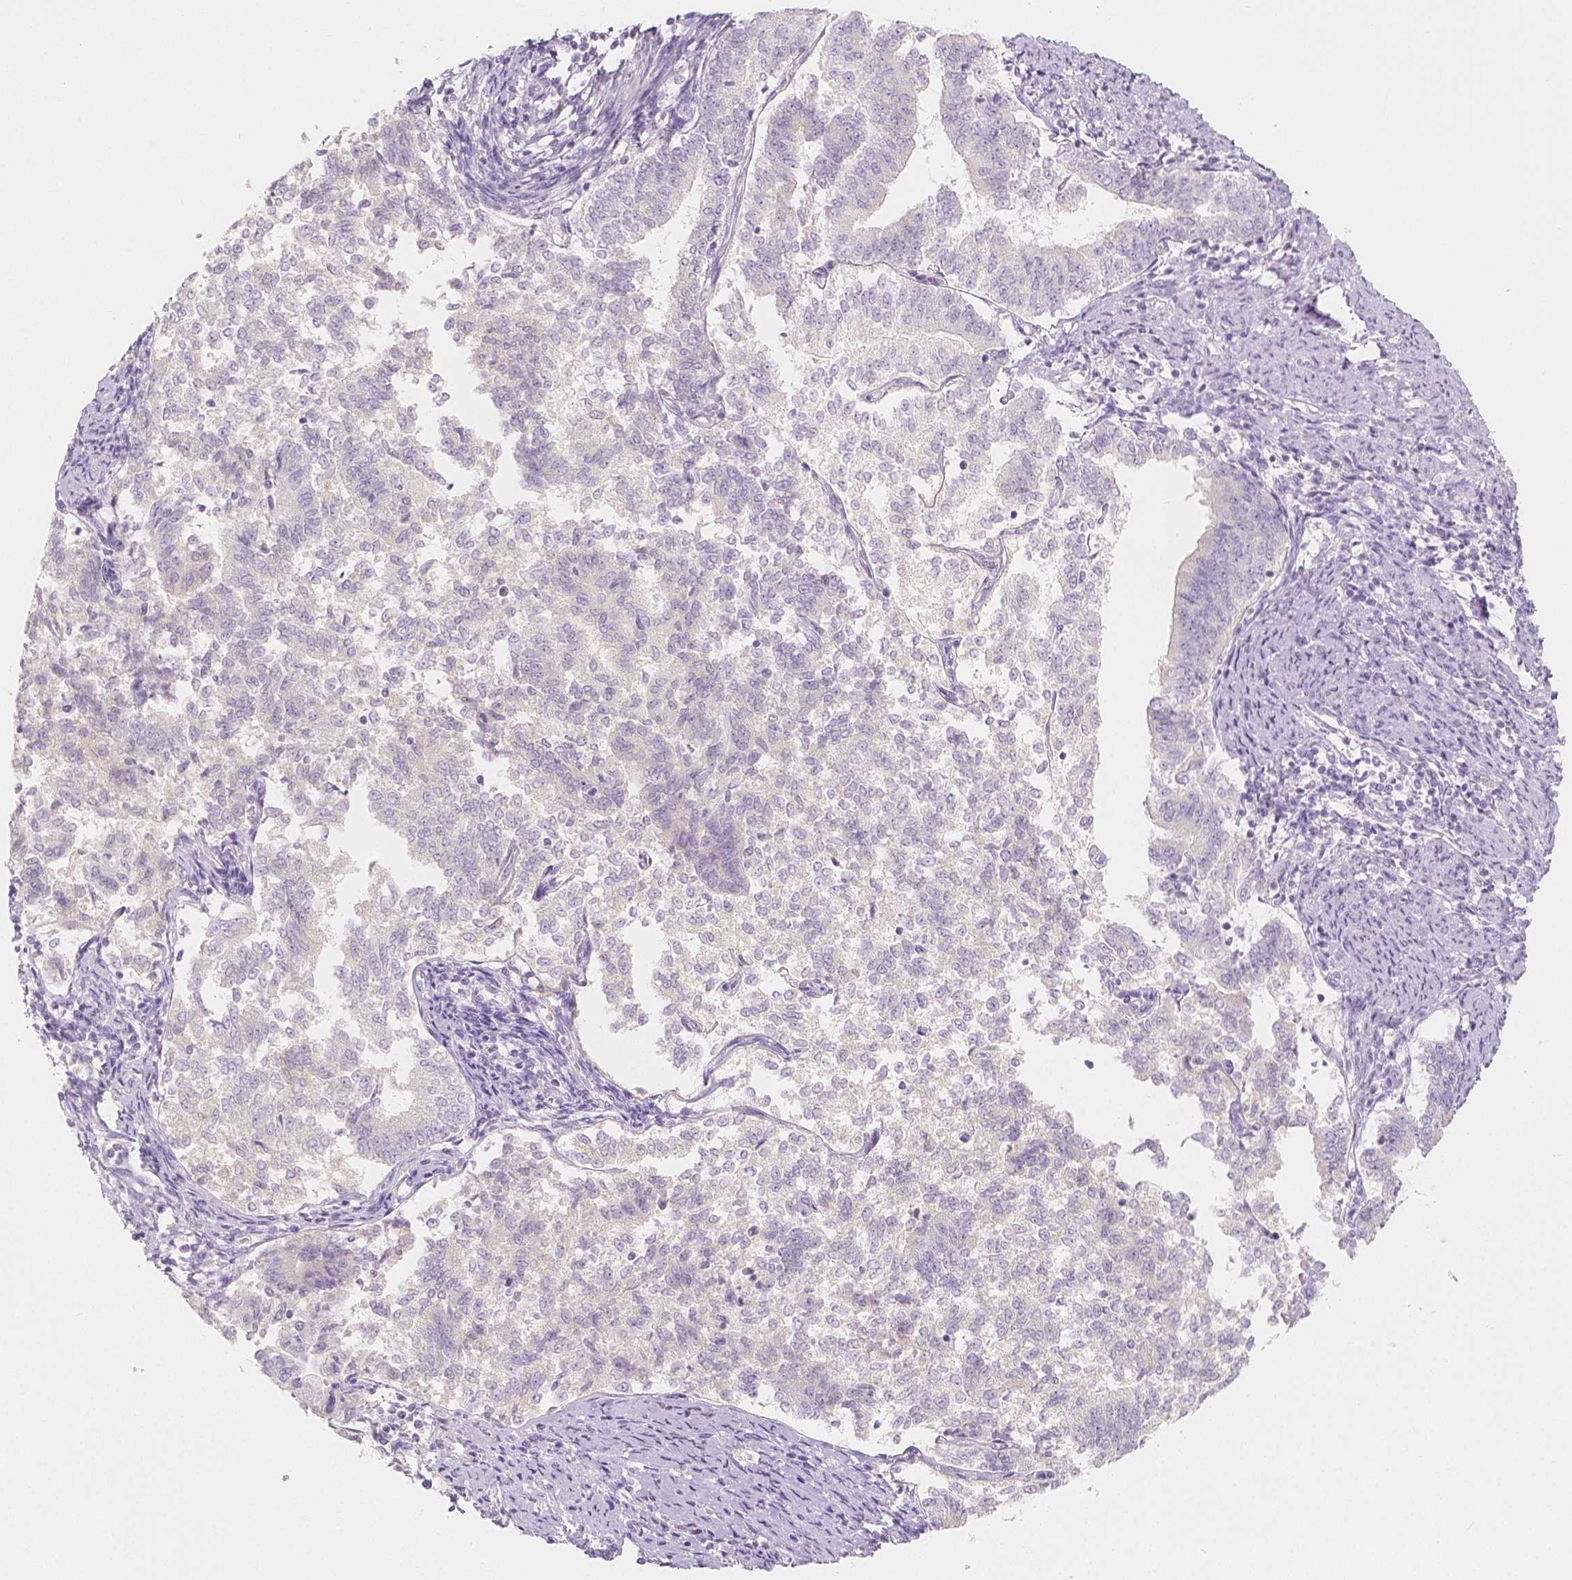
{"staining": {"intensity": "negative", "quantity": "none", "location": "none"}, "tissue": "endometrial cancer", "cell_type": "Tumor cells", "image_type": "cancer", "snomed": [{"axis": "morphology", "description": "Adenocarcinoma, NOS"}, {"axis": "topography", "description": "Endometrium"}], "caption": "This photomicrograph is of endometrial cancer stained with immunohistochemistry (IHC) to label a protein in brown with the nuclei are counter-stained blue. There is no expression in tumor cells.", "gene": "BATF", "patient": {"sex": "female", "age": 65}}